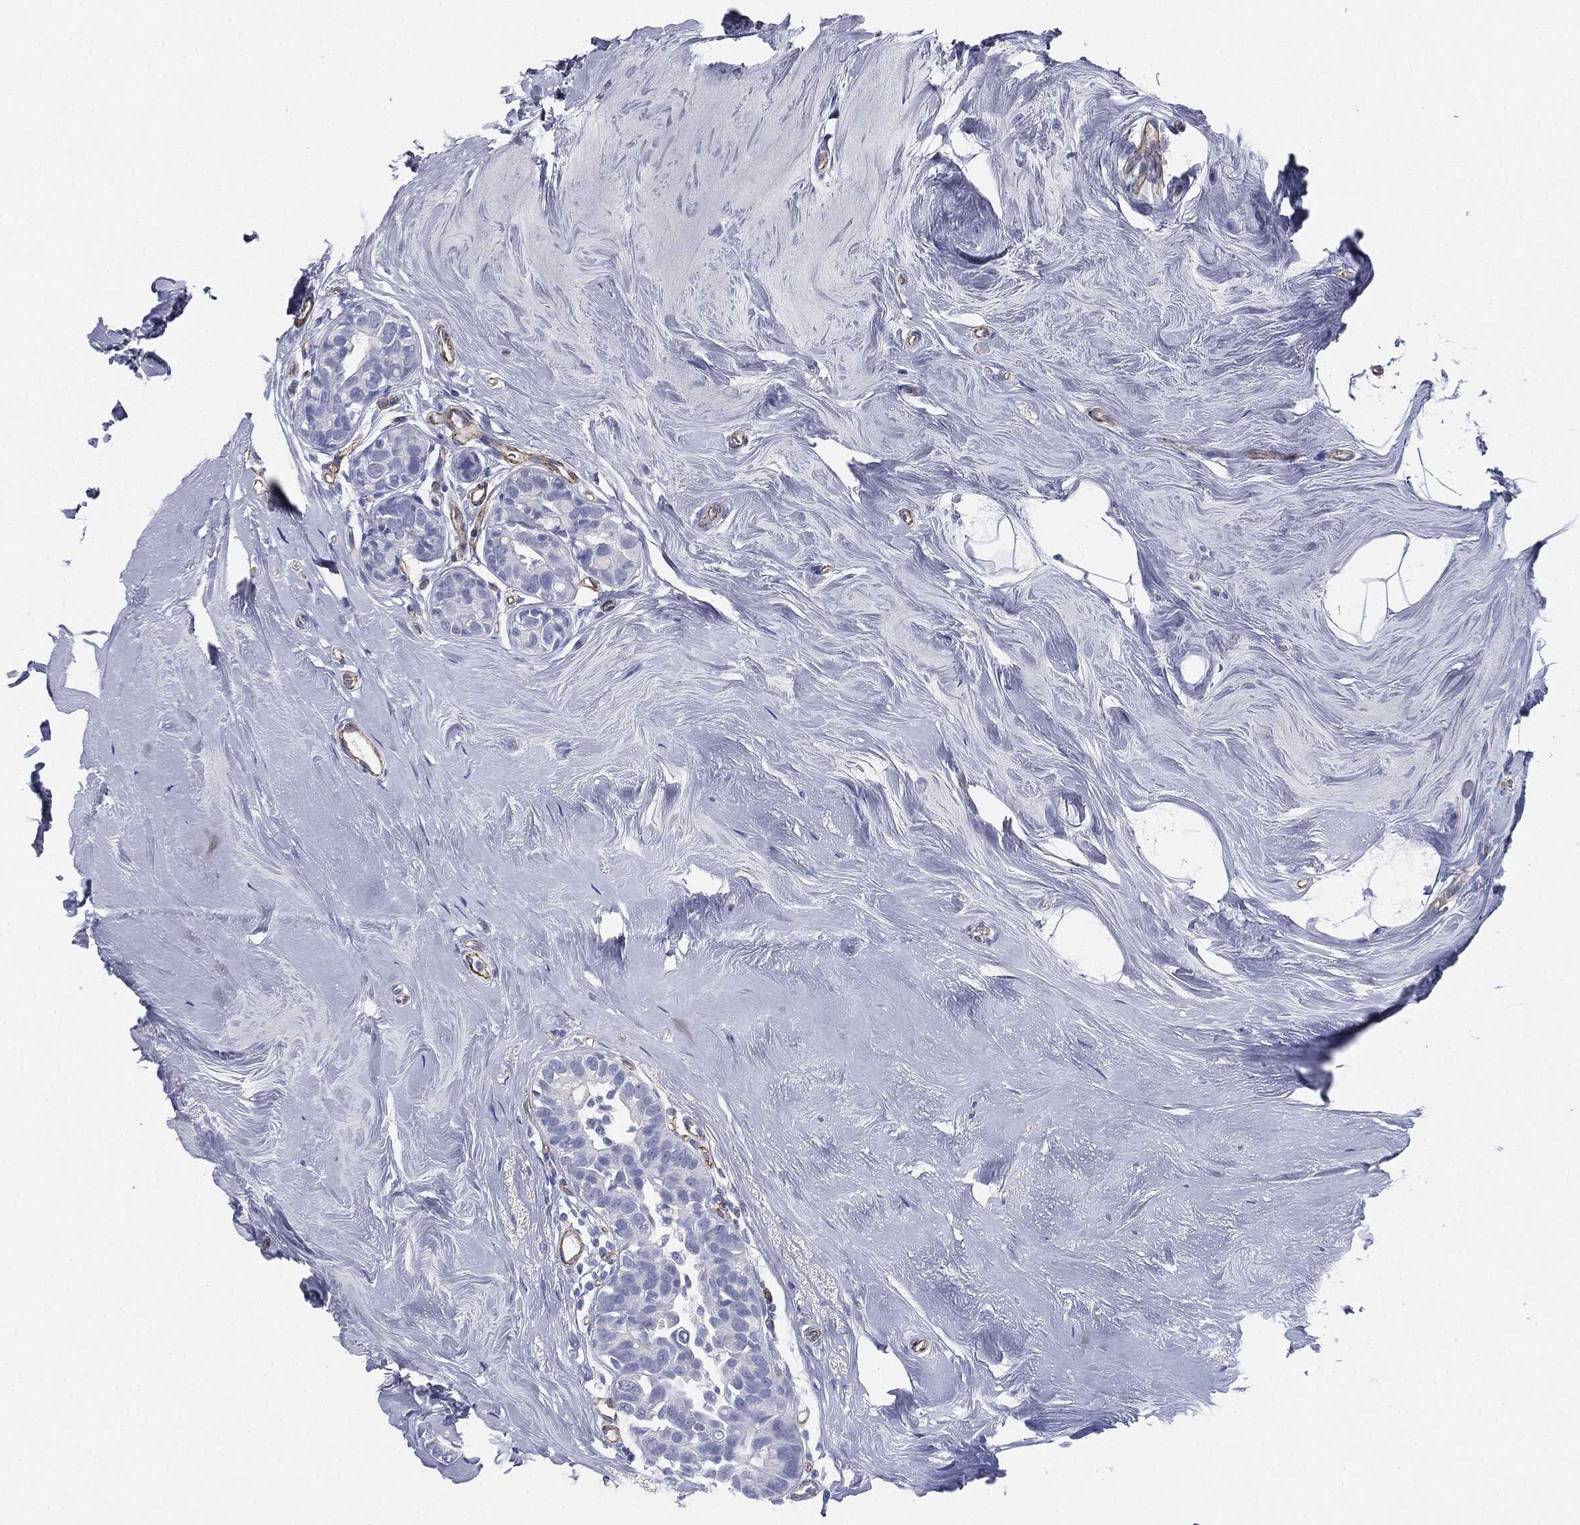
{"staining": {"intensity": "negative", "quantity": "none", "location": "none"}, "tissue": "breast cancer", "cell_type": "Tumor cells", "image_type": "cancer", "snomed": [{"axis": "morphology", "description": "Duct carcinoma"}, {"axis": "topography", "description": "Breast"}], "caption": "Human breast cancer (infiltrating ductal carcinoma) stained for a protein using immunohistochemistry demonstrates no expression in tumor cells.", "gene": "MUC5AC", "patient": {"sex": "female", "age": 55}}